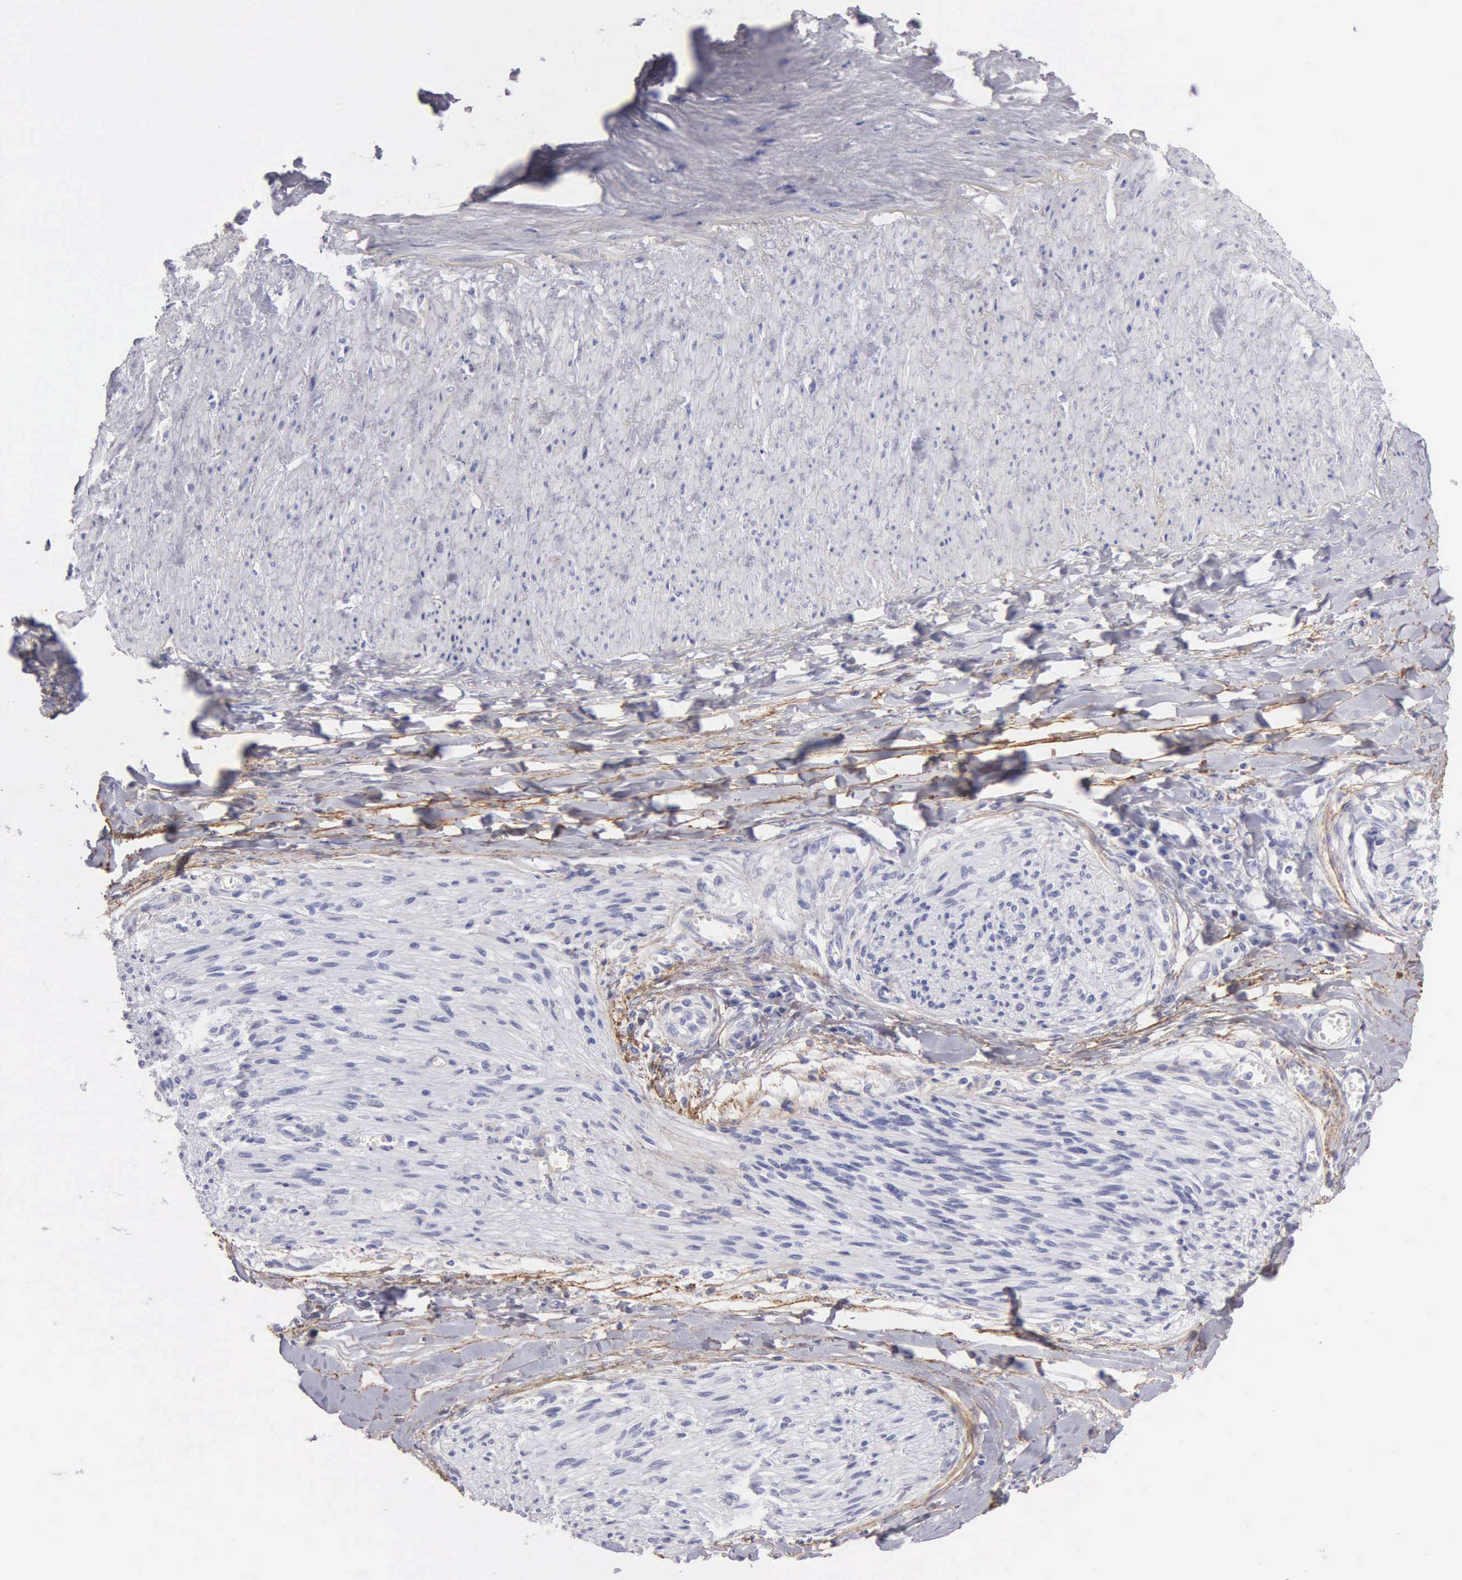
{"staining": {"intensity": "negative", "quantity": "none", "location": "none"}, "tissue": "liver cancer", "cell_type": "Tumor cells", "image_type": "cancer", "snomed": [{"axis": "morphology", "description": "Cholangiocarcinoma"}, {"axis": "topography", "description": "Liver"}], "caption": "DAB immunohistochemical staining of human liver cholangiocarcinoma reveals no significant staining in tumor cells.", "gene": "FBLN5", "patient": {"sex": "male", "age": 57}}